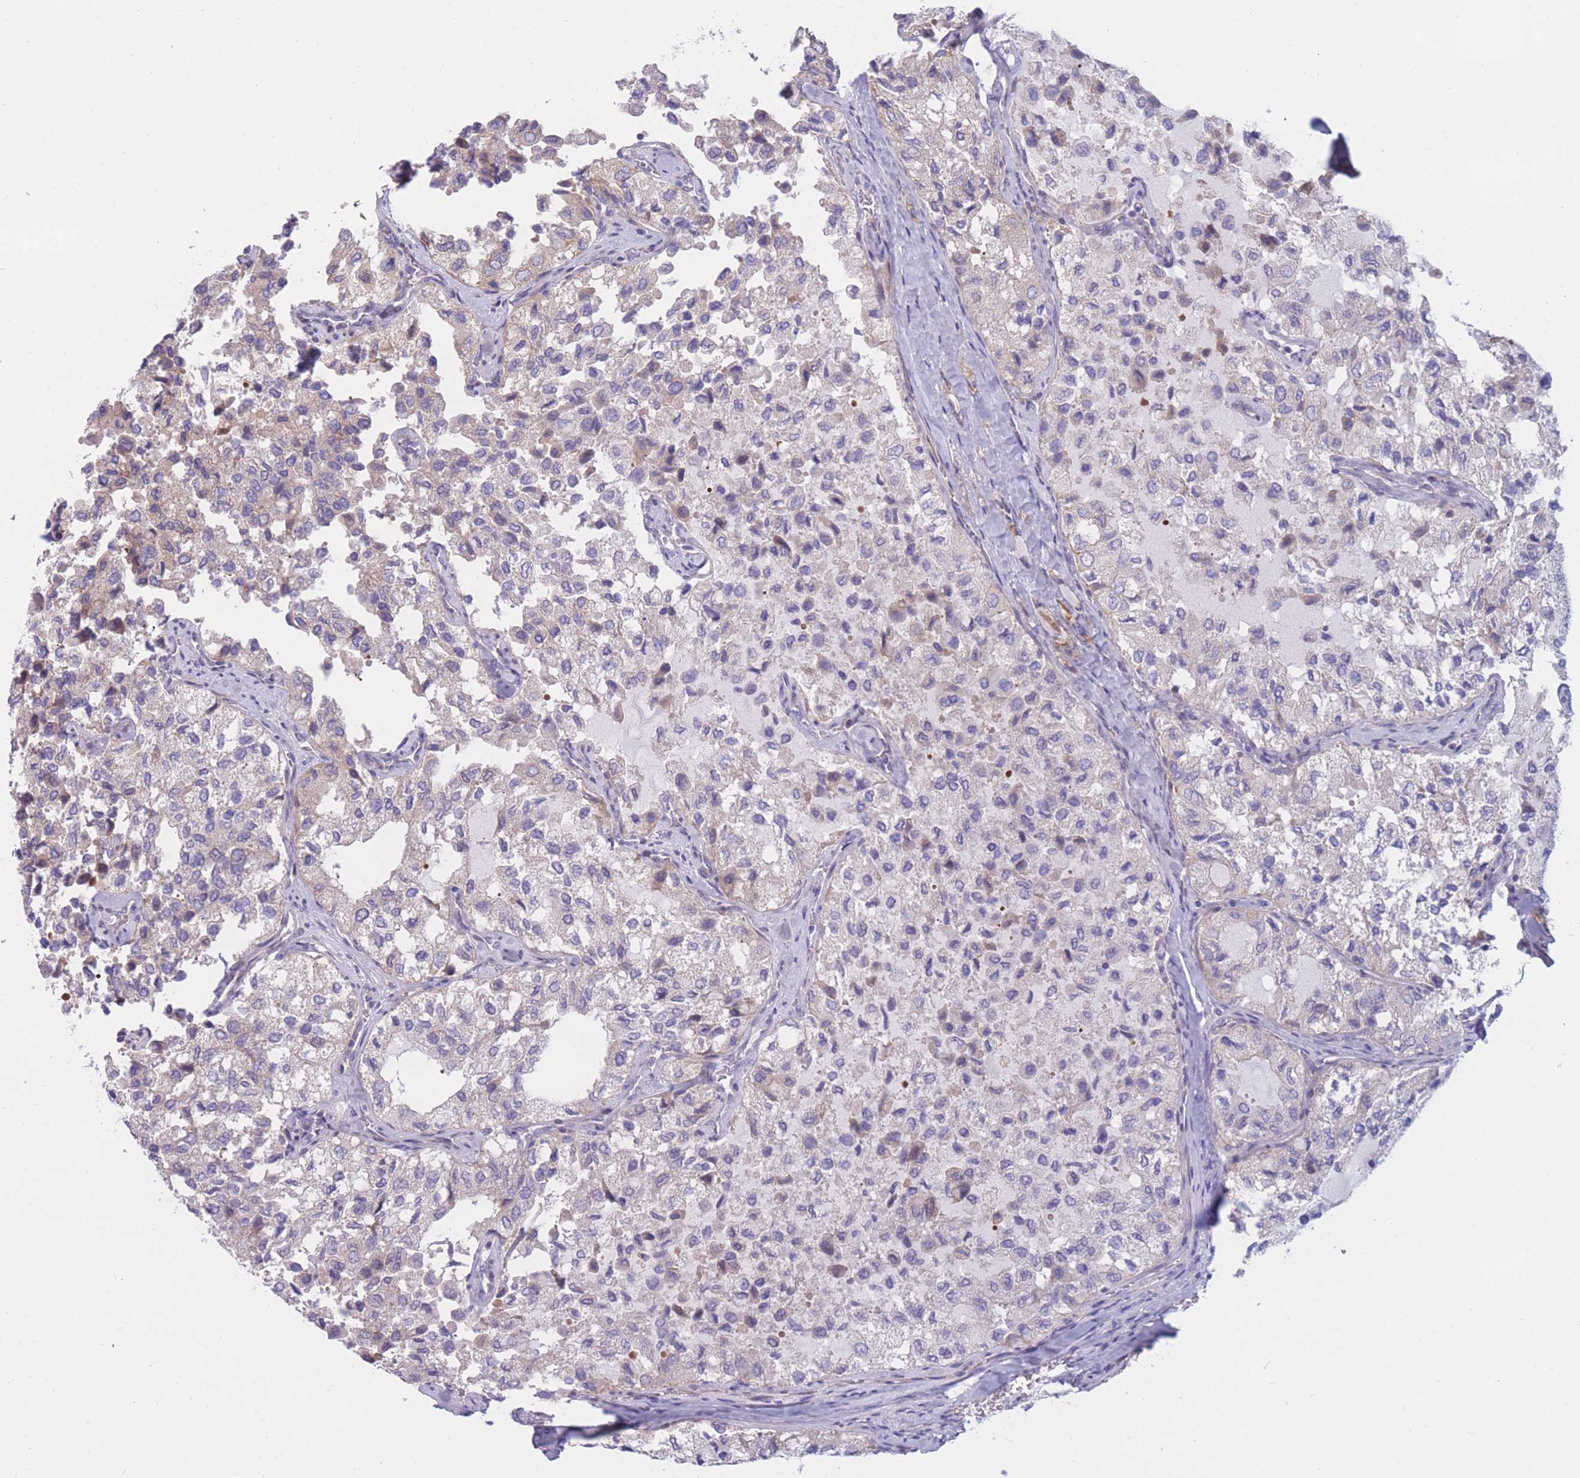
{"staining": {"intensity": "negative", "quantity": "none", "location": "none"}, "tissue": "thyroid cancer", "cell_type": "Tumor cells", "image_type": "cancer", "snomed": [{"axis": "morphology", "description": "Follicular adenoma carcinoma, NOS"}, {"axis": "topography", "description": "Thyroid gland"}], "caption": "The micrograph exhibits no staining of tumor cells in thyroid cancer (follicular adenoma carcinoma). (DAB (3,3'-diaminobenzidine) immunohistochemistry (IHC) visualized using brightfield microscopy, high magnification).", "gene": "PDE4A", "patient": {"sex": "male", "age": 75}}